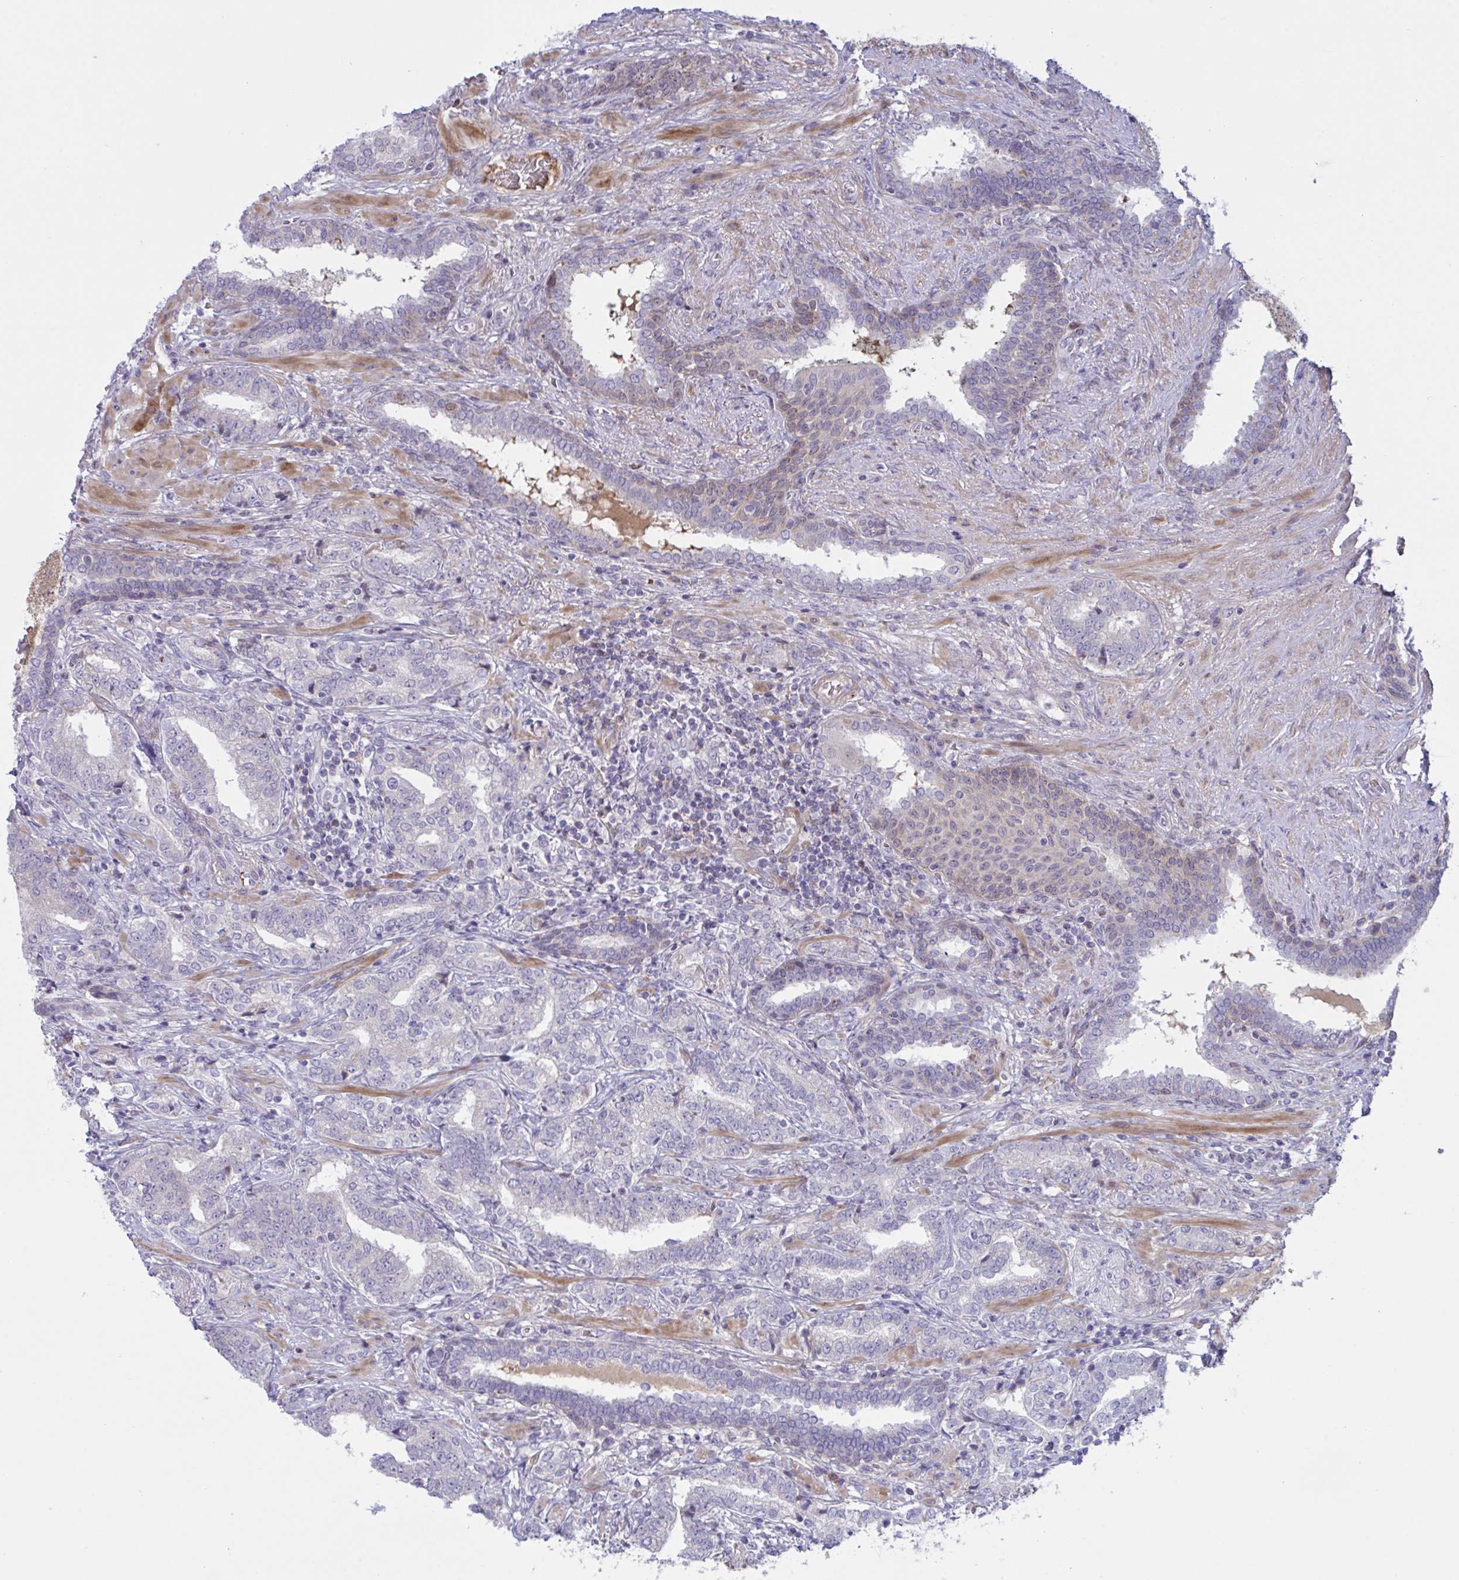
{"staining": {"intensity": "negative", "quantity": "none", "location": "none"}, "tissue": "prostate cancer", "cell_type": "Tumor cells", "image_type": "cancer", "snomed": [{"axis": "morphology", "description": "Adenocarcinoma, High grade"}, {"axis": "topography", "description": "Prostate"}], "caption": "High power microscopy histopathology image of an immunohistochemistry (IHC) photomicrograph of prostate cancer, revealing no significant expression in tumor cells.", "gene": "VWC2", "patient": {"sex": "male", "age": 72}}